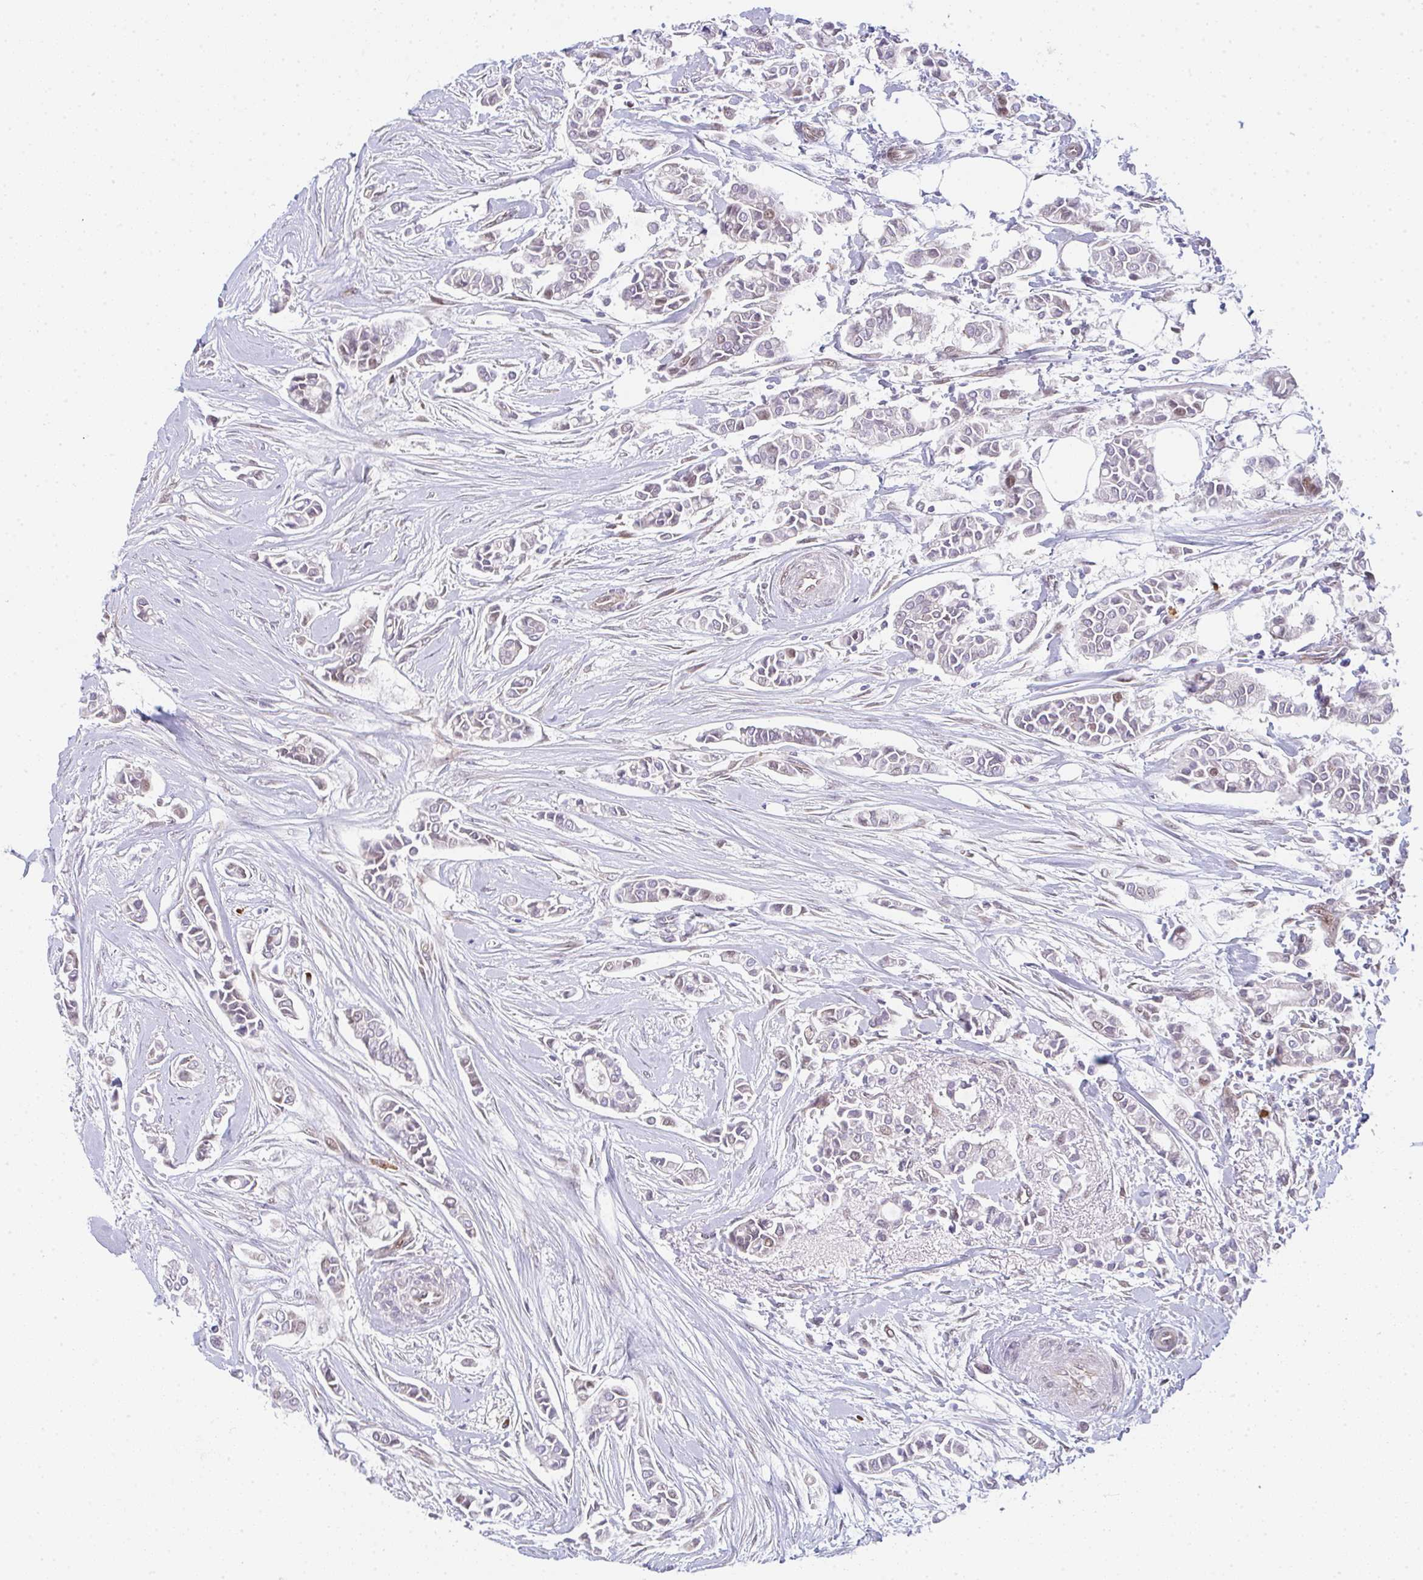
{"staining": {"intensity": "negative", "quantity": "none", "location": "none"}, "tissue": "breast cancer", "cell_type": "Tumor cells", "image_type": "cancer", "snomed": [{"axis": "morphology", "description": "Duct carcinoma"}, {"axis": "topography", "description": "Breast"}], "caption": "Human breast cancer stained for a protein using immunohistochemistry (IHC) exhibits no staining in tumor cells.", "gene": "TNFRSF10A", "patient": {"sex": "female", "age": 84}}